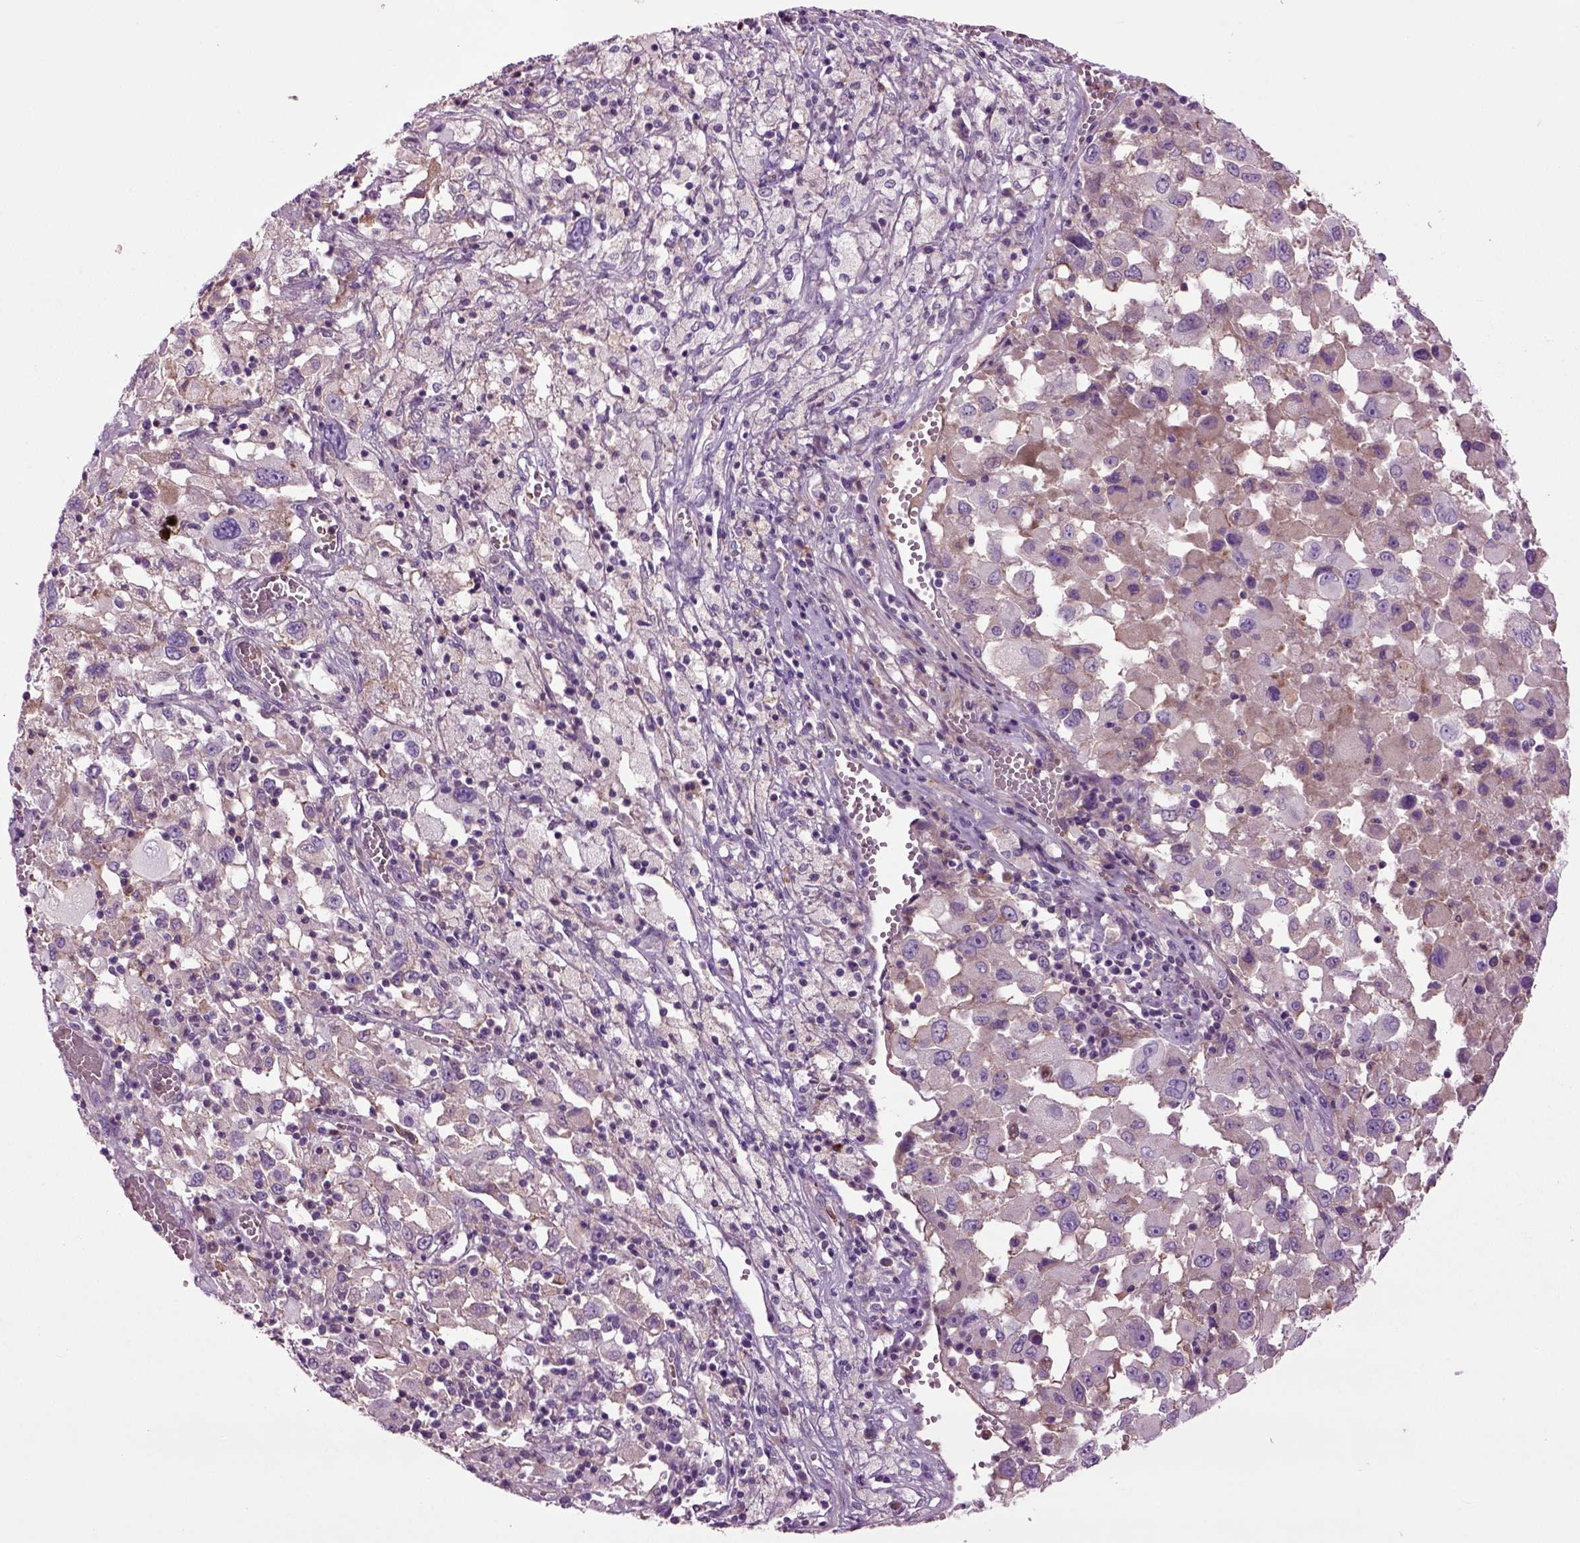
{"staining": {"intensity": "negative", "quantity": "none", "location": "none"}, "tissue": "melanoma", "cell_type": "Tumor cells", "image_type": "cancer", "snomed": [{"axis": "morphology", "description": "Malignant melanoma, Metastatic site"}, {"axis": "topography", "description": "Soft tissue"}], "caption": "DAB immunohistochemical staining of melanoma demonstrates no significant expression in tumor cells. (Brightfield microscopy of DAB (3,3'-diaminobenzidine) immunohistochemistry (IHC) at high magnification).", "gene": "SPON1", "patient": {"sex": "male", "age": 50}}